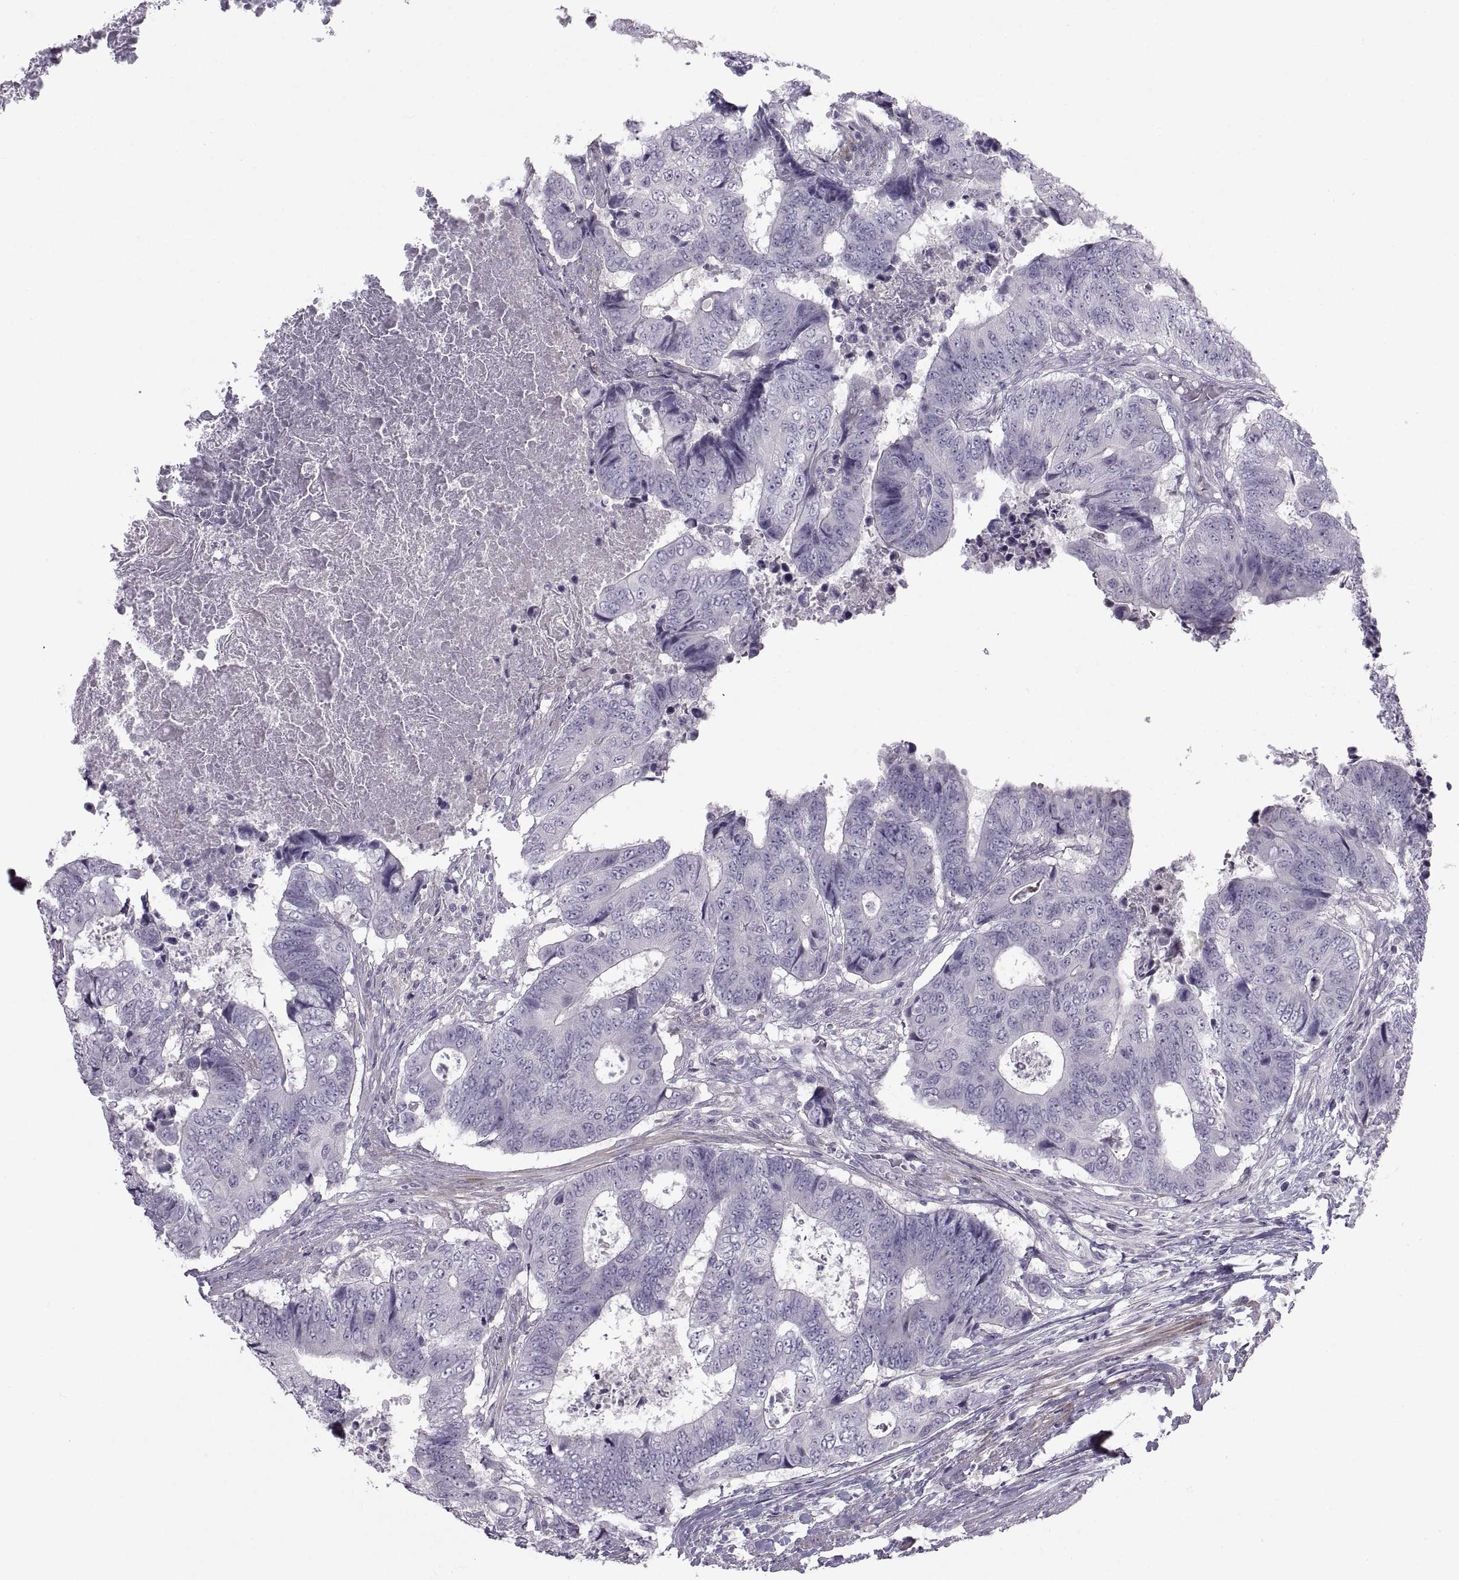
{"staining": {"intensity": "negative", "quantity": "none", "location": "none"}, "tissue": "colorectal cancer", "cell_type": "Tumor cells", "image_type": "cancer", "snomed": [{"axis": "morphology", "description": "Adenocarcinoma, NOS"}, {"axis": "topography", "description": "Colon"}], "caption": "Image shows no significant protein expression in tumor cells of colorectal cancer (adenocarcinoma). (Immunohistochemistry (ihc), brightfield microscopy, high magnification).", "gene": "BSPH1", "patient": {"sex": "female", "age": 48}}